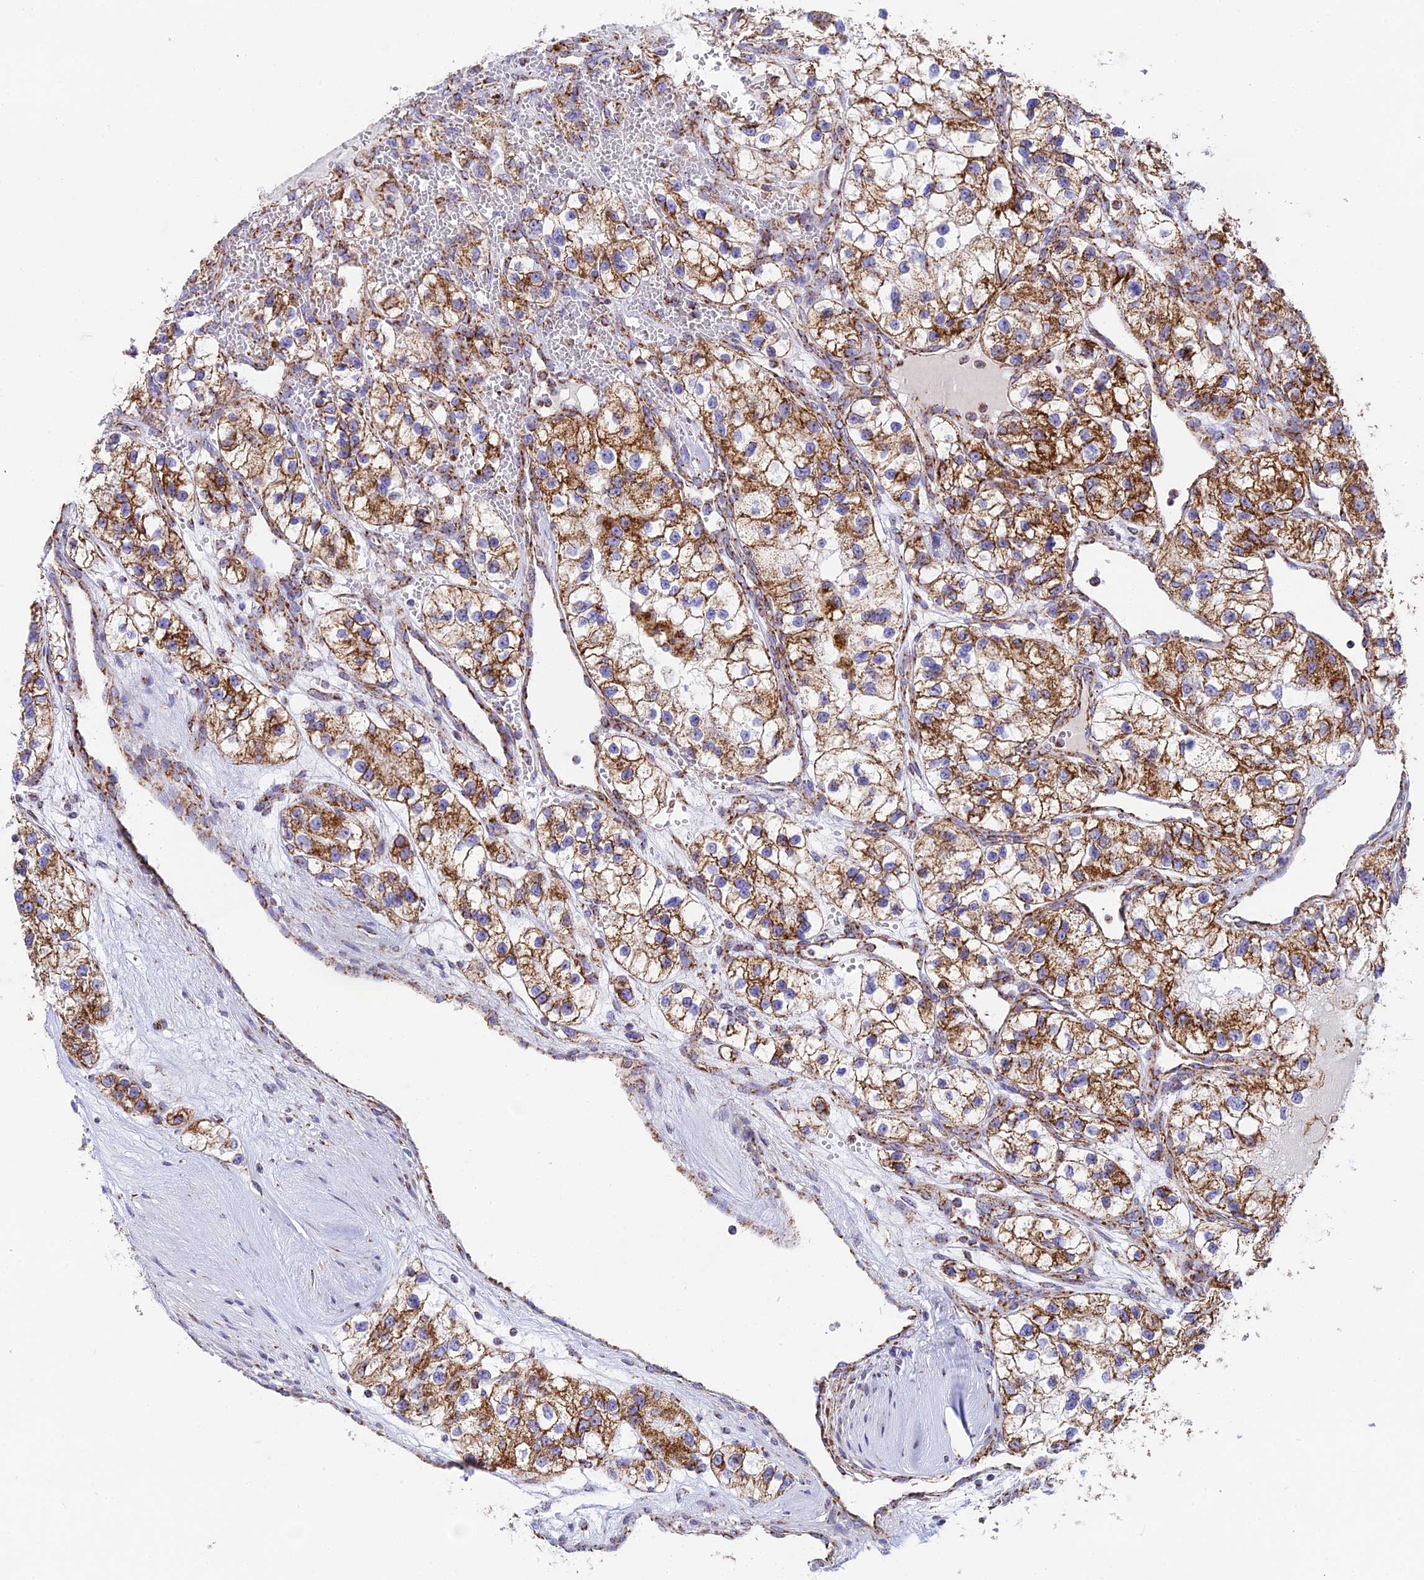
{"staining": {"intensity": "strong", "quantity": "25%-75%", "location": "cytoplasmic/membranous"}, "tissue": "renal cancer", "cell_type": "Tumor cells", "image_type": "cancer", "snomed": [{"axis": "morphology", "description": "Adenocarcinoma, NOS"}, {"axis": "topography", "description": "Kidney"}], "caption": "IHC staining of adenocarcinoma (renal), which displays high levels of strong cytoplasmic/membranous positivity in about 25%-75% of tumor cells indicating strong cytoplasmic/membranous protein staining. The staining was performed using DAB (3,3'-diaminobenzidine) (brown) for protein detection and nuclei were counterstained in hematoxylin (blue).", "gene": "CHCHD3", "patient": {"sex": "female", "age": 57}}